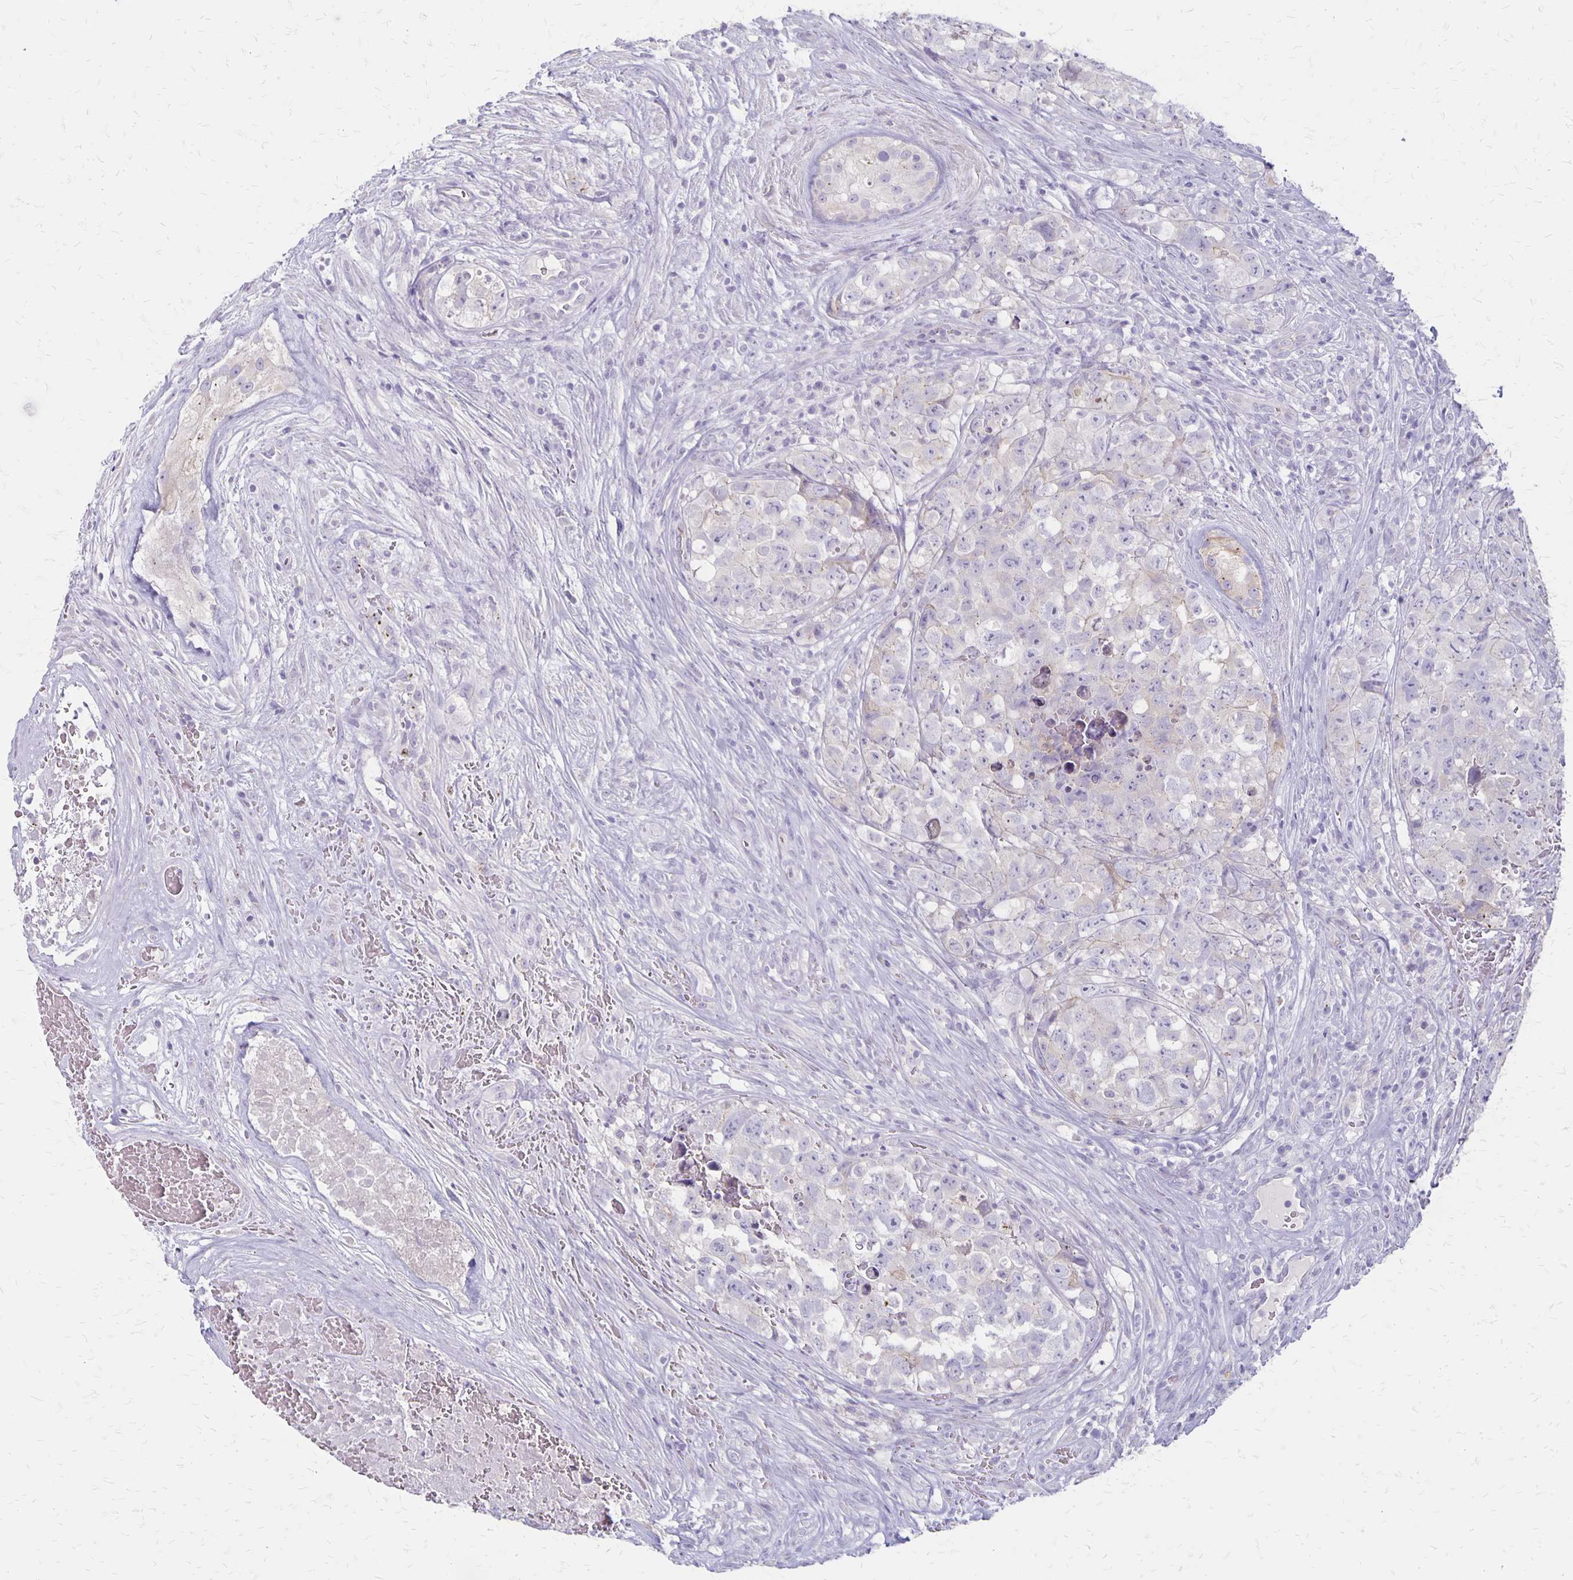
{"staining": {"intensity": "negative", "quantity": "none", "location": "none"}, "tissue": "testis cancer", "cell_type": "Tumor cells", "image_type": "cancer", "snomed": [{"axis": "morphology", "description": "Carcinoma, Embryonal, NOS"}, {"axis": "topography", "description": "Testis"}], "caption": "There is no significant expression in tumor cells of testis cancer (embryonal carcinoma).", "gene": "HOMER1", "patient": {"sex": "male", "age": 18}}